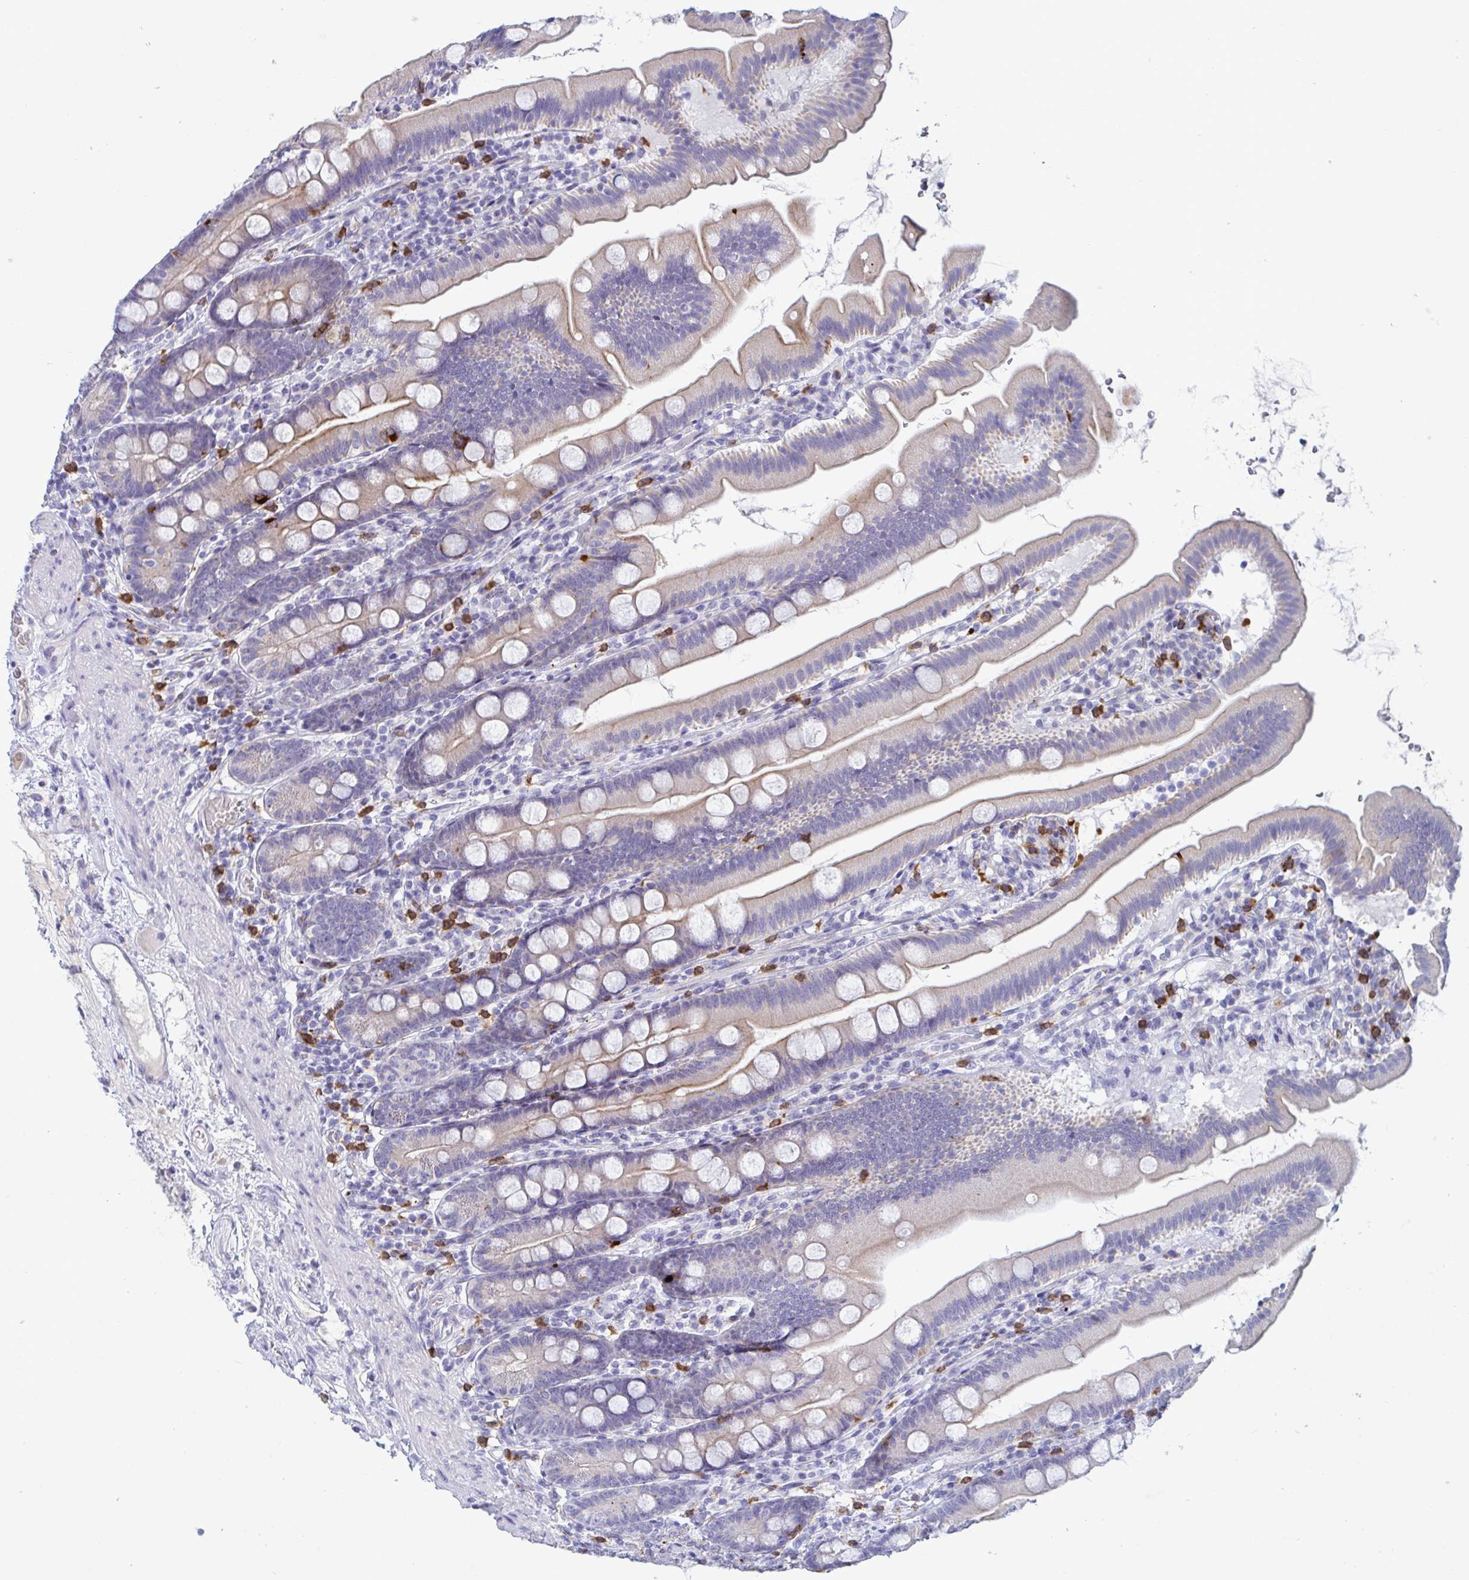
{"staining": {"intensity": "weak", "quantity": "<25%", "location": "cytoplasmic/membranous"}, "tissue": "duodenum", "cell_type": "Glandular cells", "image_type": "normal", "snomed": [{"axis": "morphology", "description": "Normal tissue, NOS"}, {"axis": "topography", "description": "Duodenum"}], "caption": "Image shows no significant protein staining in glandular cells of normal duodenum.", "gene": "TAS2R38", "patient": {"sex": "female", "age": 67}}